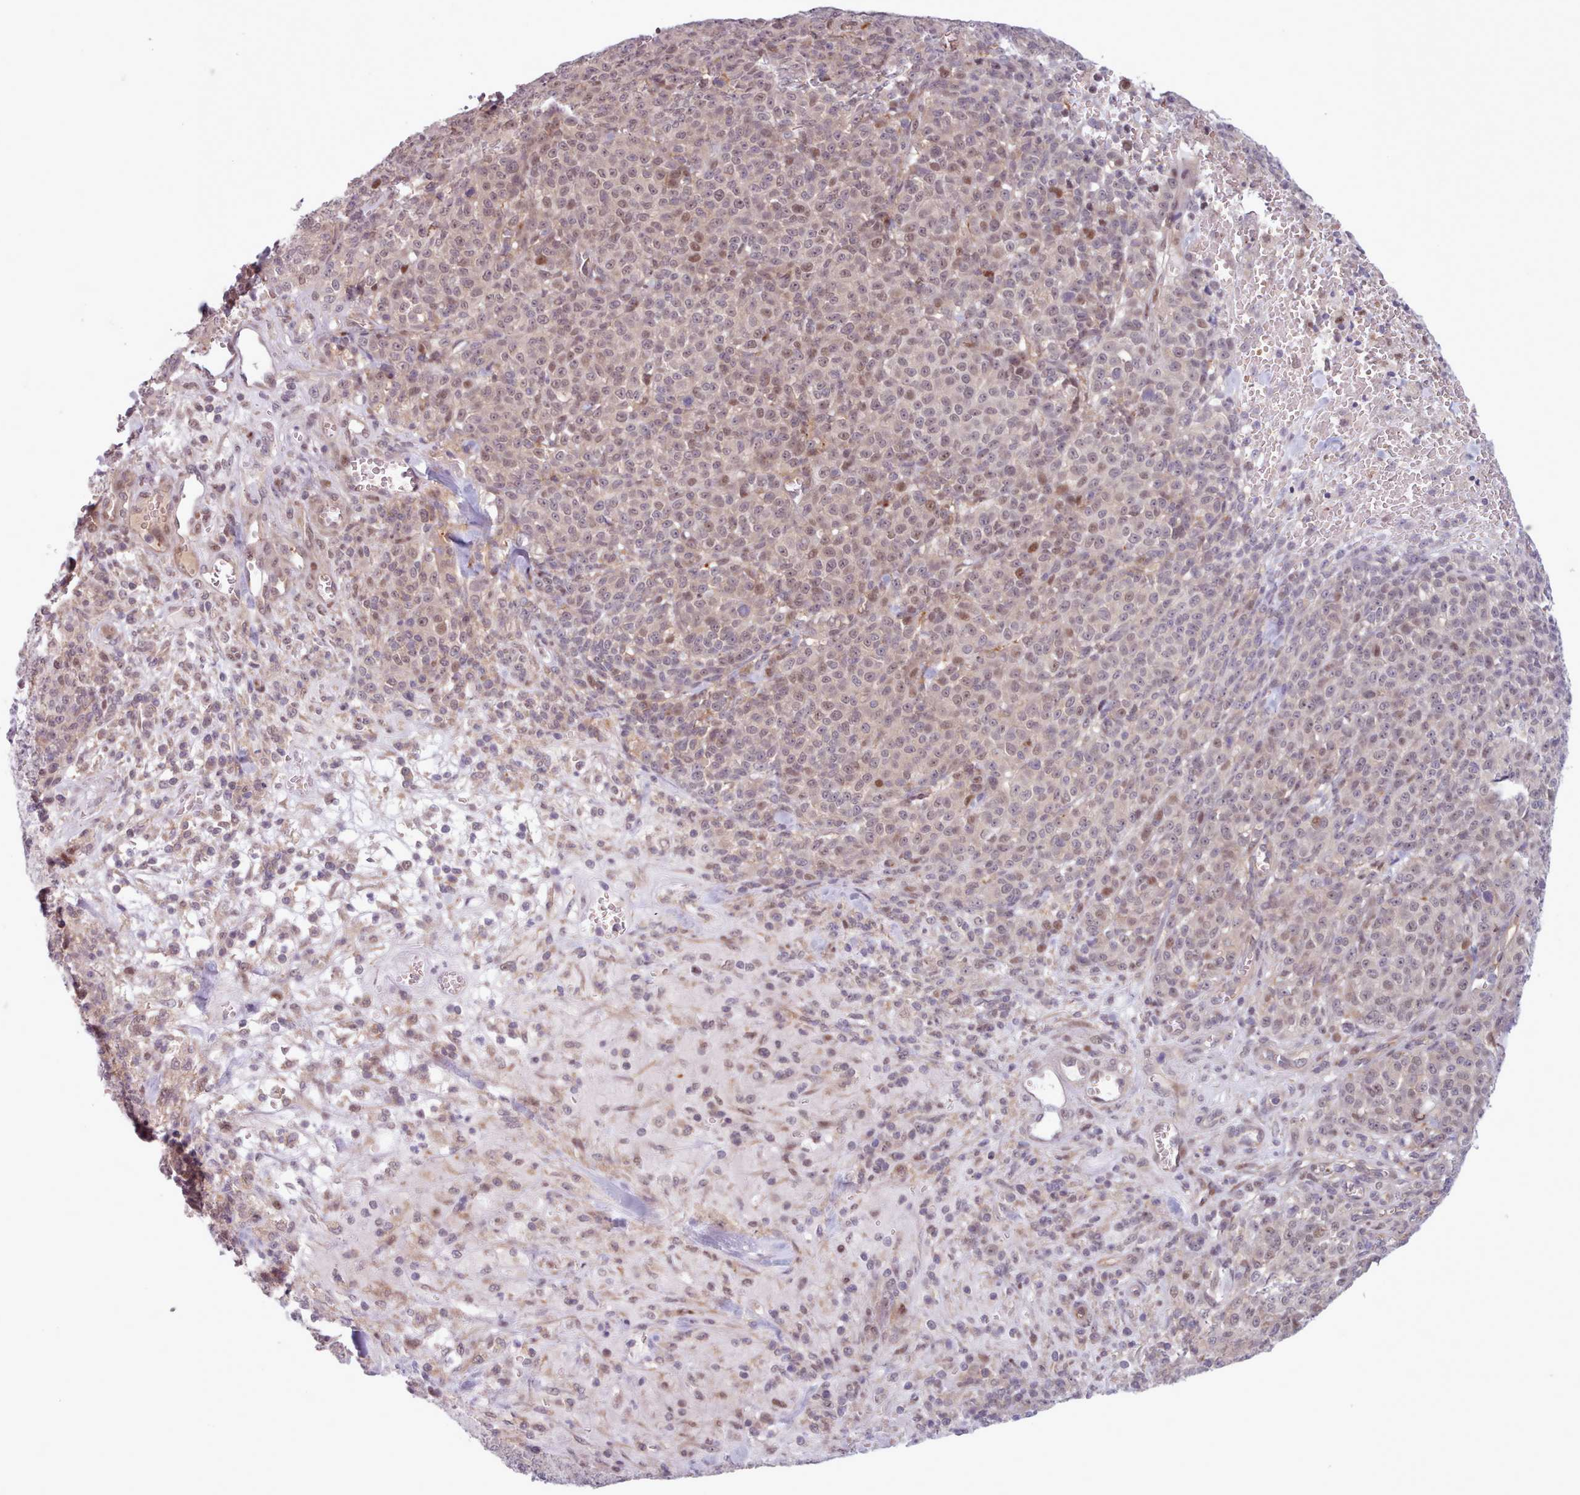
{"staining": {"intensity": "moderate", "quantity": "<25%", "location": "nuclear"}, "tissue": "melanoma", "cell_type": "Tumor cells", "image_type": "cancer", "snomed": [{"axis": "morphology", "description": "Normal tissue, NOS"}, {"axis": "morphology", "description": "Malignant melanoma, NOS"}, {"axis": "topography", "description": "Skin"}], "caption": "IHC image of neoplastic tissue: malignant melanoma stained using immunohistochemistry (IHC) shows low levels of moderate protein expression localized specifically in the nuclear of tumor cells, appearing as a nuclear brown color.", "gene": "KBTBD7", "patient": {"sex": "female", "age": 34}}